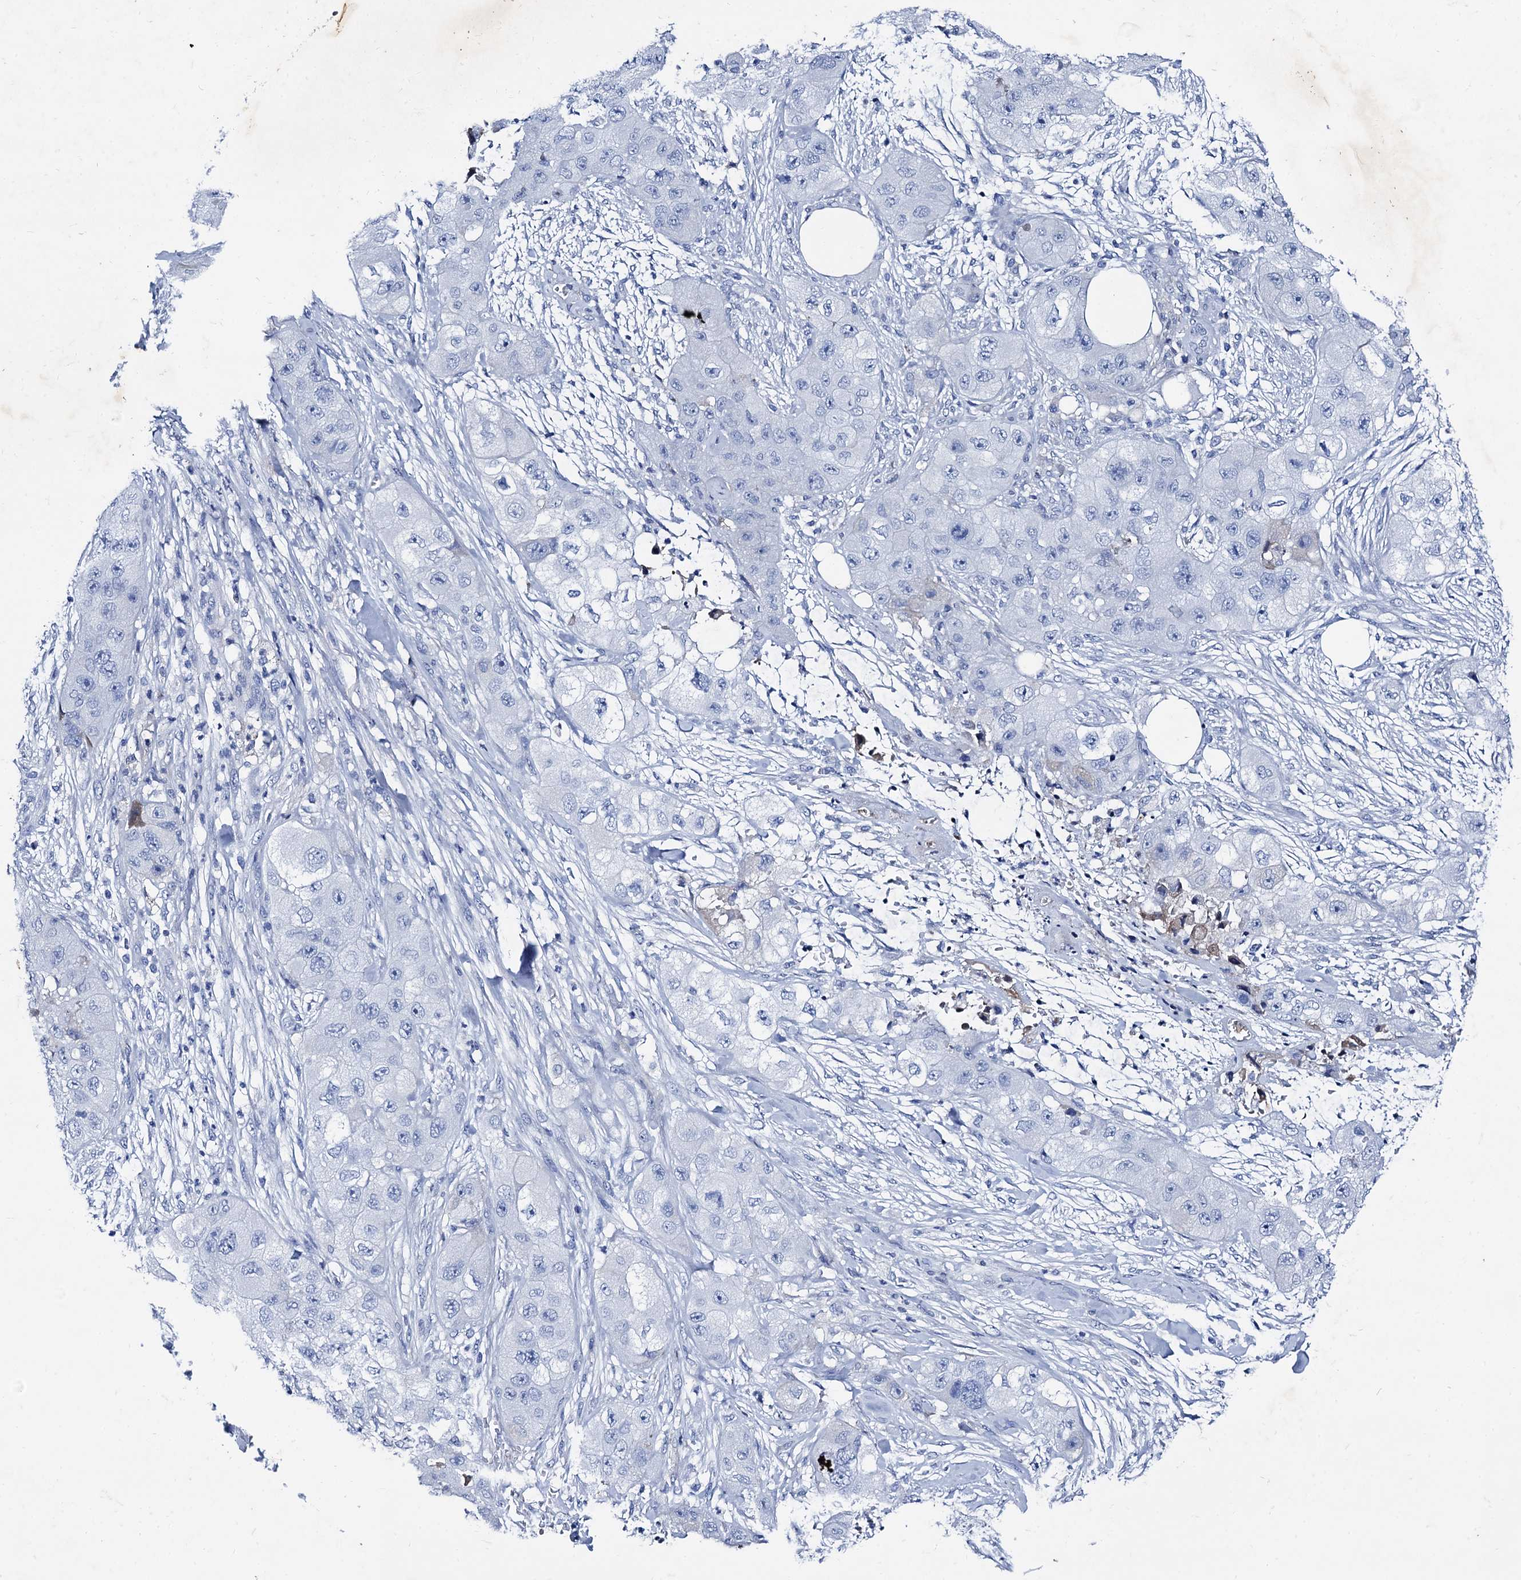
{"staining": {"intensity": "negative", "quantity": "none", "location": "none"}, "tissue": "skin cancer", "cell_type": "Tumor cells", "image_type": "cancer", "snomed": [{"axis": "morphology", "description": "Squamous cell carcinoma, NOS"}, {"axis": "topography", "description": "Skin"}, {"axis": "topography", "description": "Subcutis"}], "caption": "This is an IHC image of skin cancer (squamous cell carcinoma). There is no staining in tumor cells.", "gene": "TMEM72", "patient": {"sex": "male", "age": 73}}